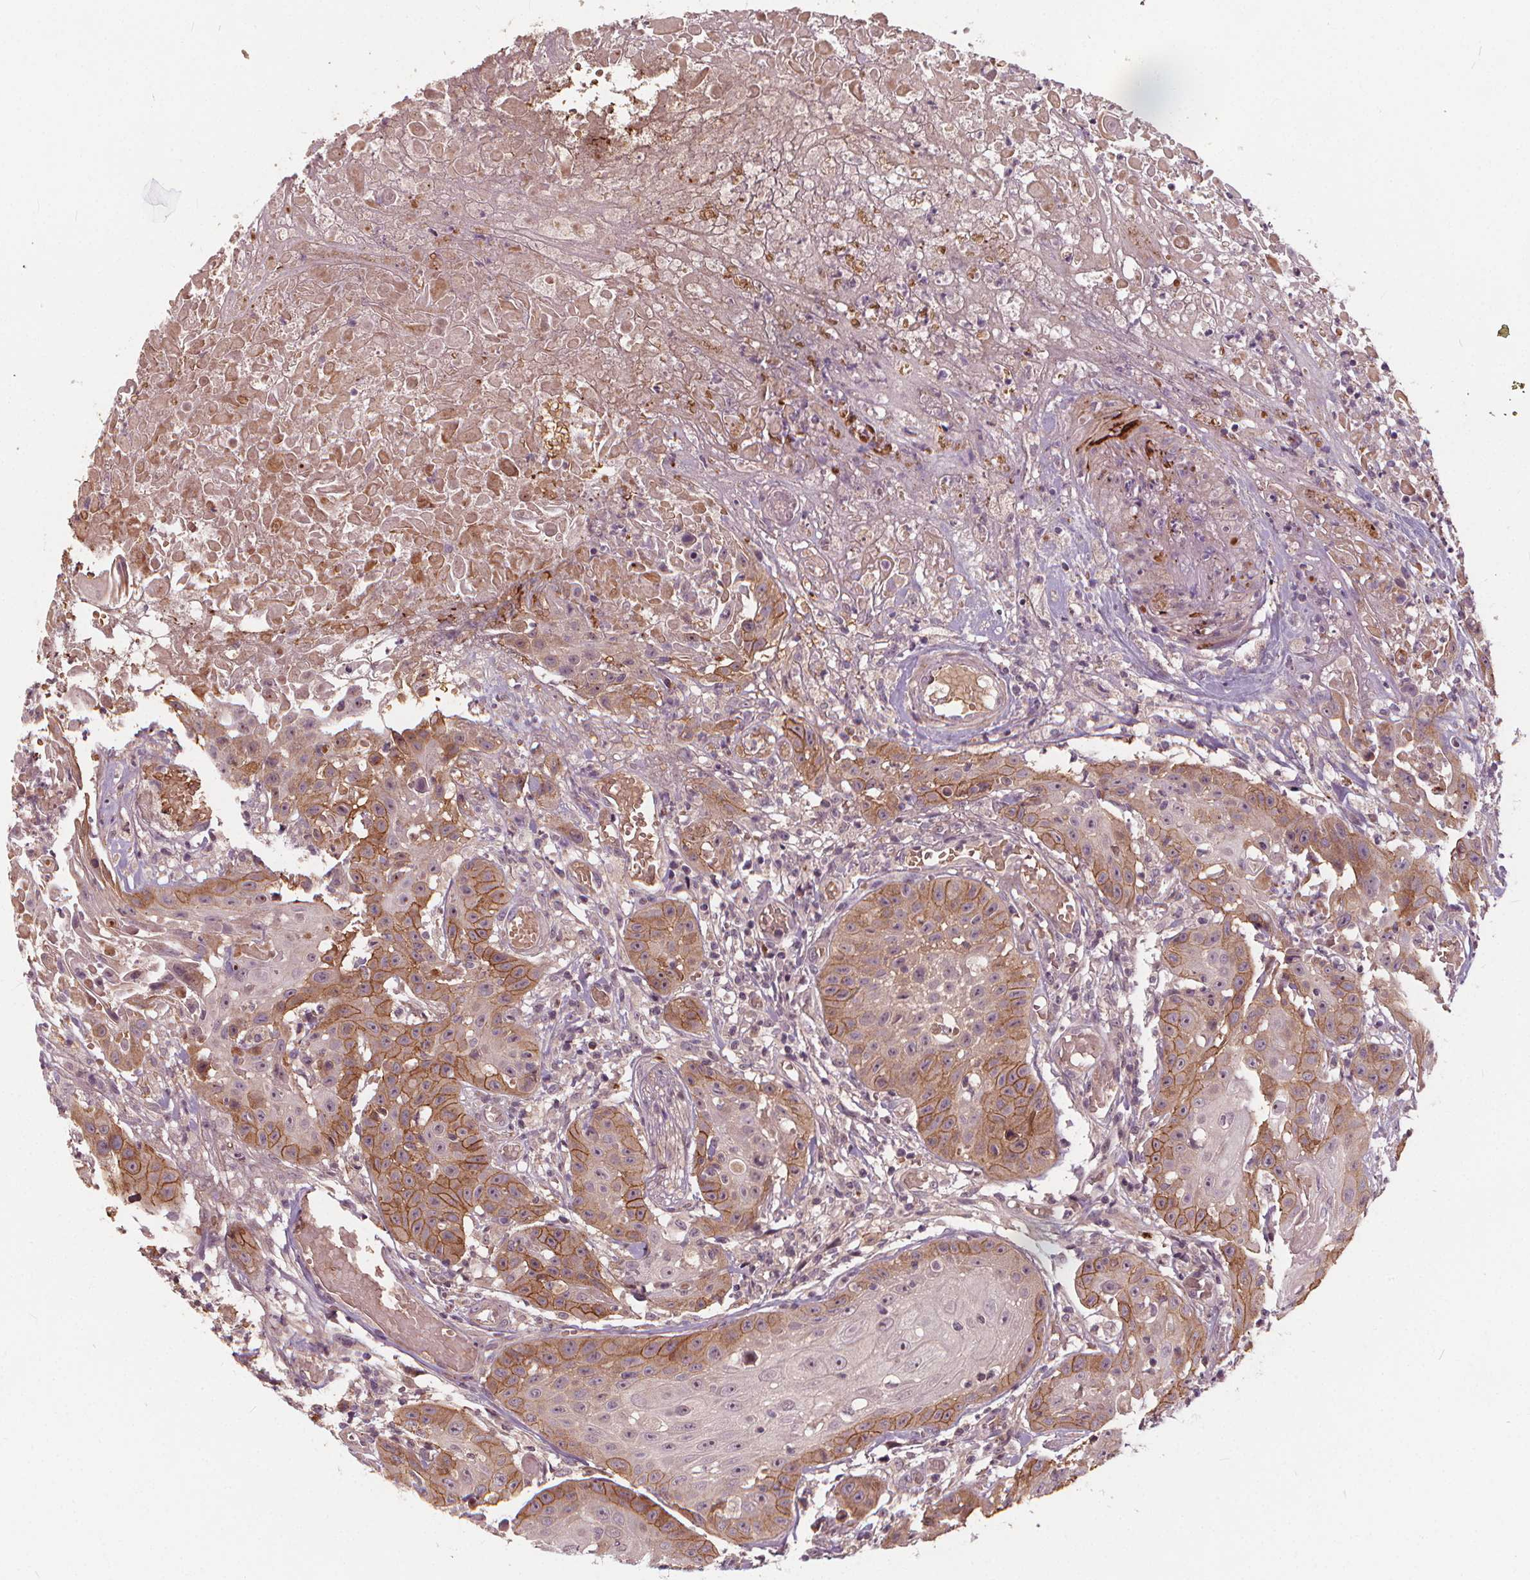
{"staining": {"intensity": "moderate", "quantity": "25%-75%", "location": "cytoplasmic/membranous"}, "tissue": "head and neck cancer", "cell_type": "Tumor cells", "image_type": "cancer", "snomed": [{"axis": "morphology", "description": "Squamous cell carcinoma, NOS"}, {"axis": "topography", "description": "Oral tissue"}, {"axis": "topography", "description": "Head-Neck"}], "caption": "Immunohistochemistry (IHC) image of head and neck cancer stained for a protein (brown), which displays medium levels of moderate cytoplasmic/membranous staining in approximately 25%-75% of tumor cells.", "gene": "IPO13", "patient": {"sex": "female", "age": 55}}